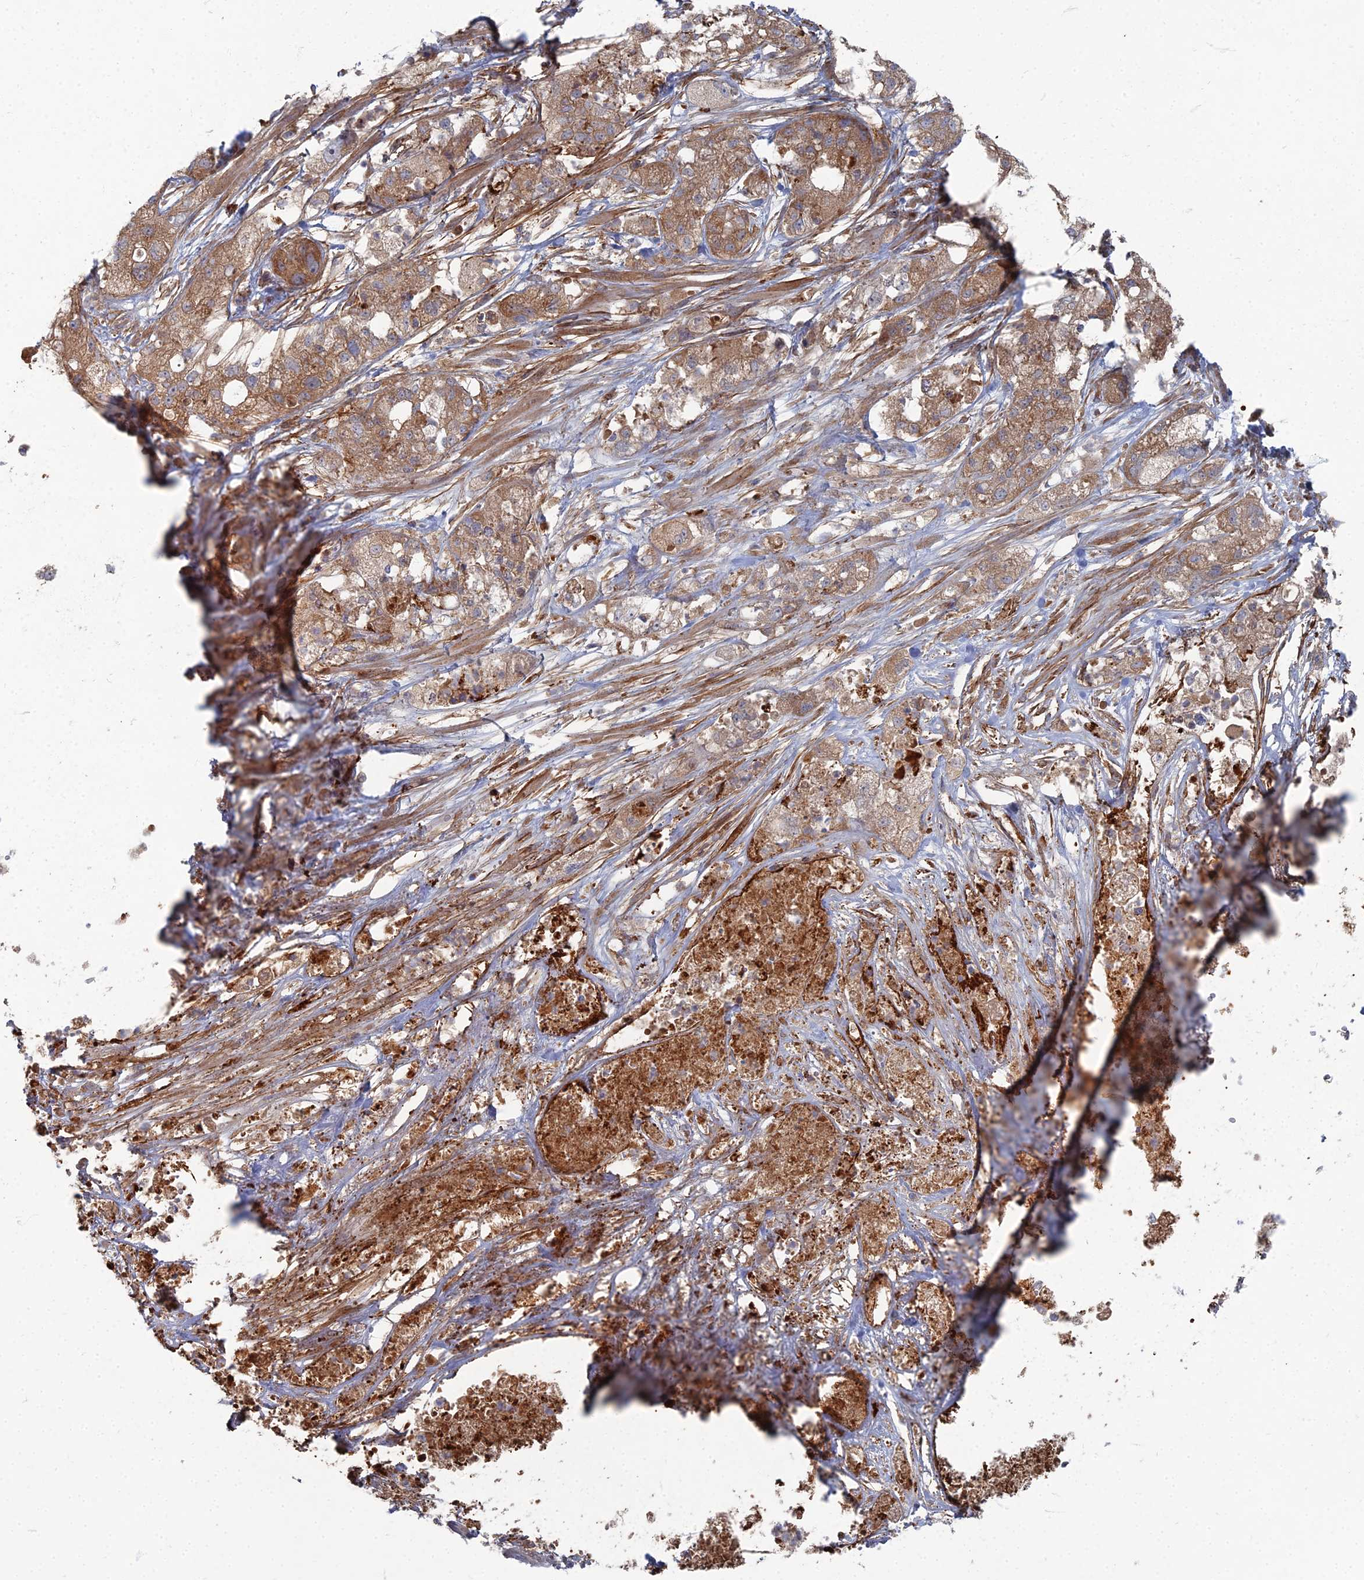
{"staining": {"intensity": "moderate", "quantity": ">75%", "location": "cytoplasmic/membranous"}, "tissue": "pancreatic cancer", "cell_type": "Tumor cells", "image_type": "cancer", "snomed": [{"axis": "morphology", "description": "Adenocarcinoma, NOS"}, {"axis": "topography", "description": "Pancreas"}], "caption": "Protein expression analysis of human pancreatic adenocarcinoma reveals moderate cytoplasmic/membranous positivity in approximately >75% of tumor cells.", "gene": "PPCDC", "patient": {"sex": "female", "age": 78}}